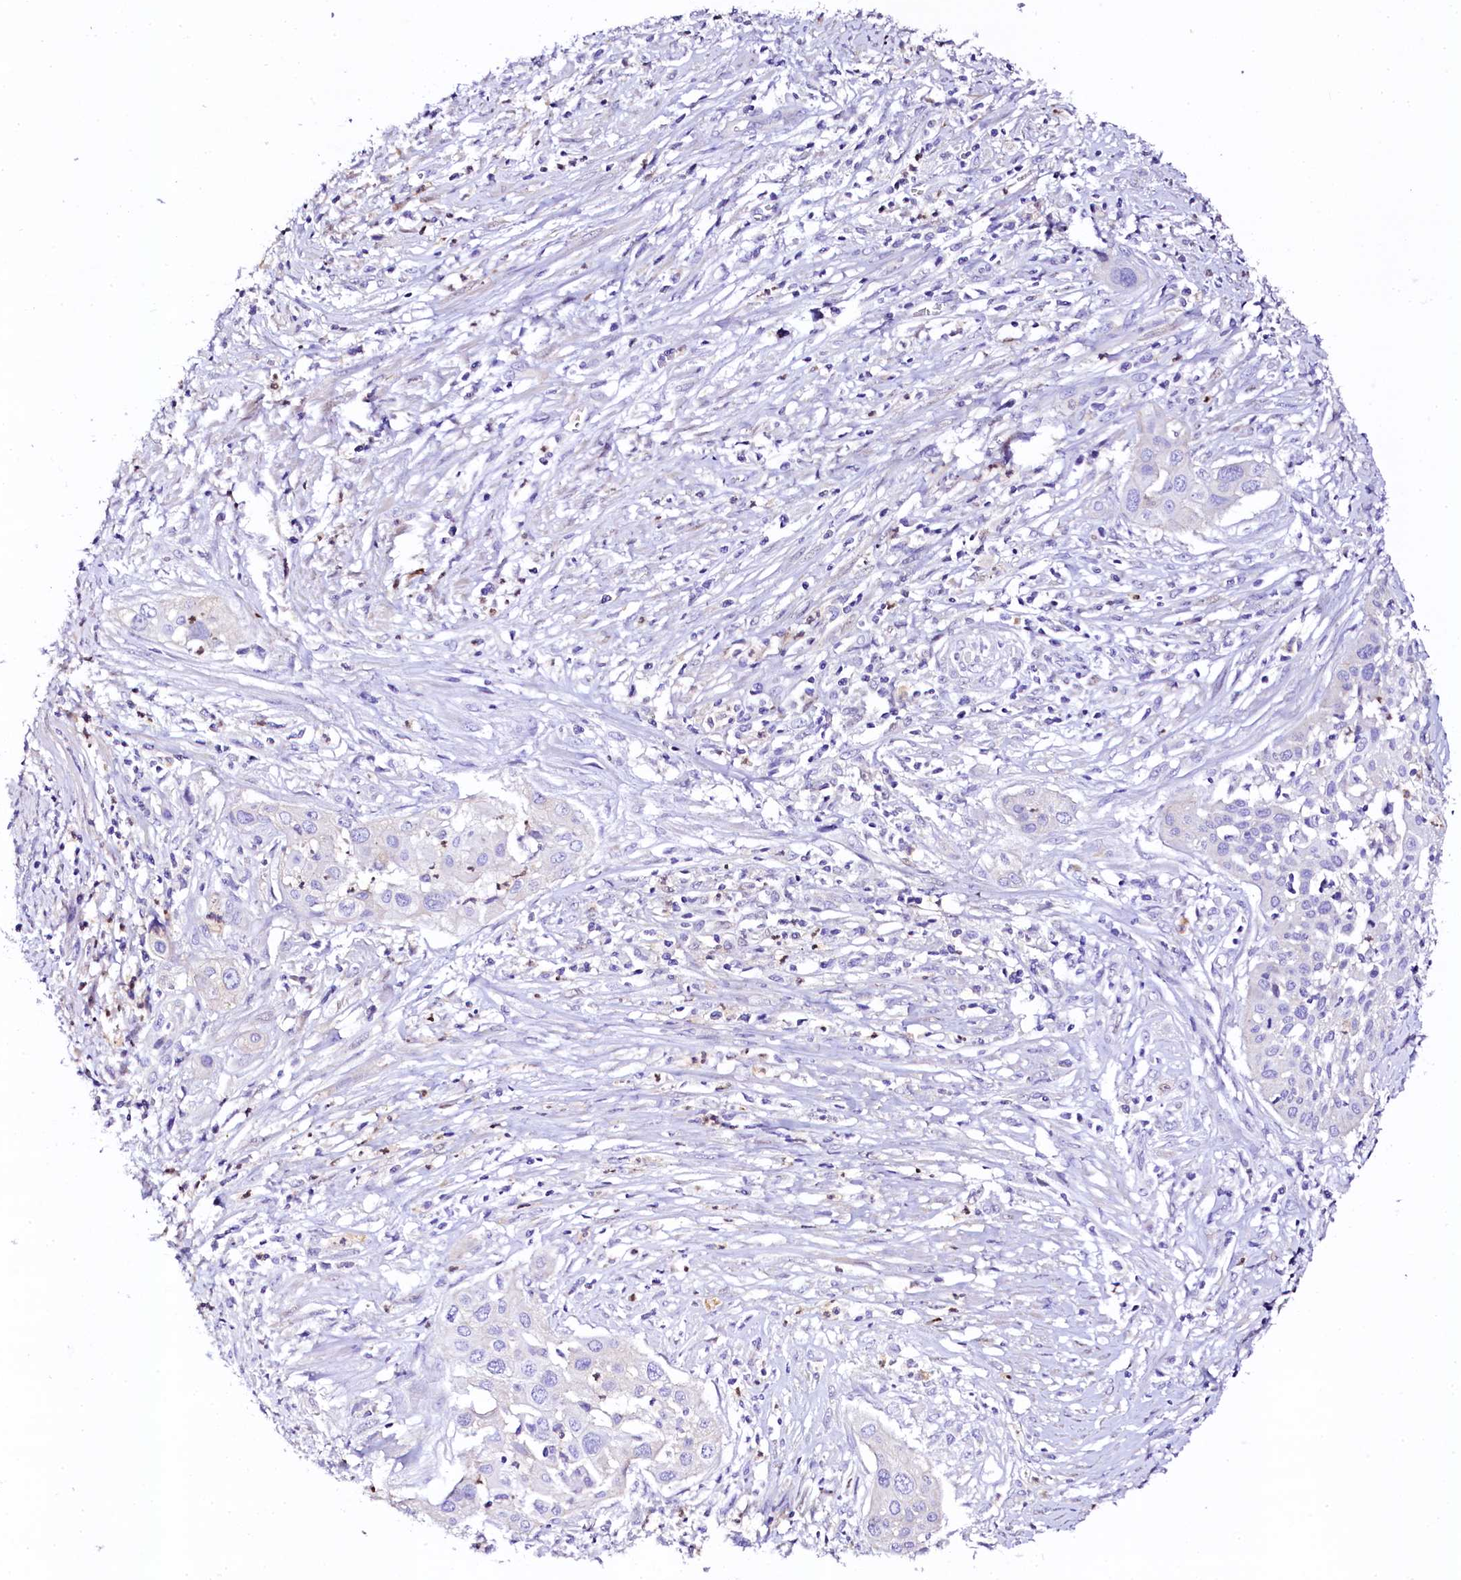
{"staining": {"intensity": "negative", "quantity": "none", "location": "none"}, "tissue": "cervical cancer", "cell_type": "Tumor cells", "image_type": "cancer", "snomed": [{"axis": "morphology", "description": "Squamous cell carcinoma, NOS"}, {"axis": "topography", "description": "Cervix"}], "caption": "This is an immunohistochemistry (IHC) image of human squamous cell carcinoma (cervical). There is no expression in tumor cells.", "gene": "NAA16", "patient": {"sex": "female", "age": 34}}